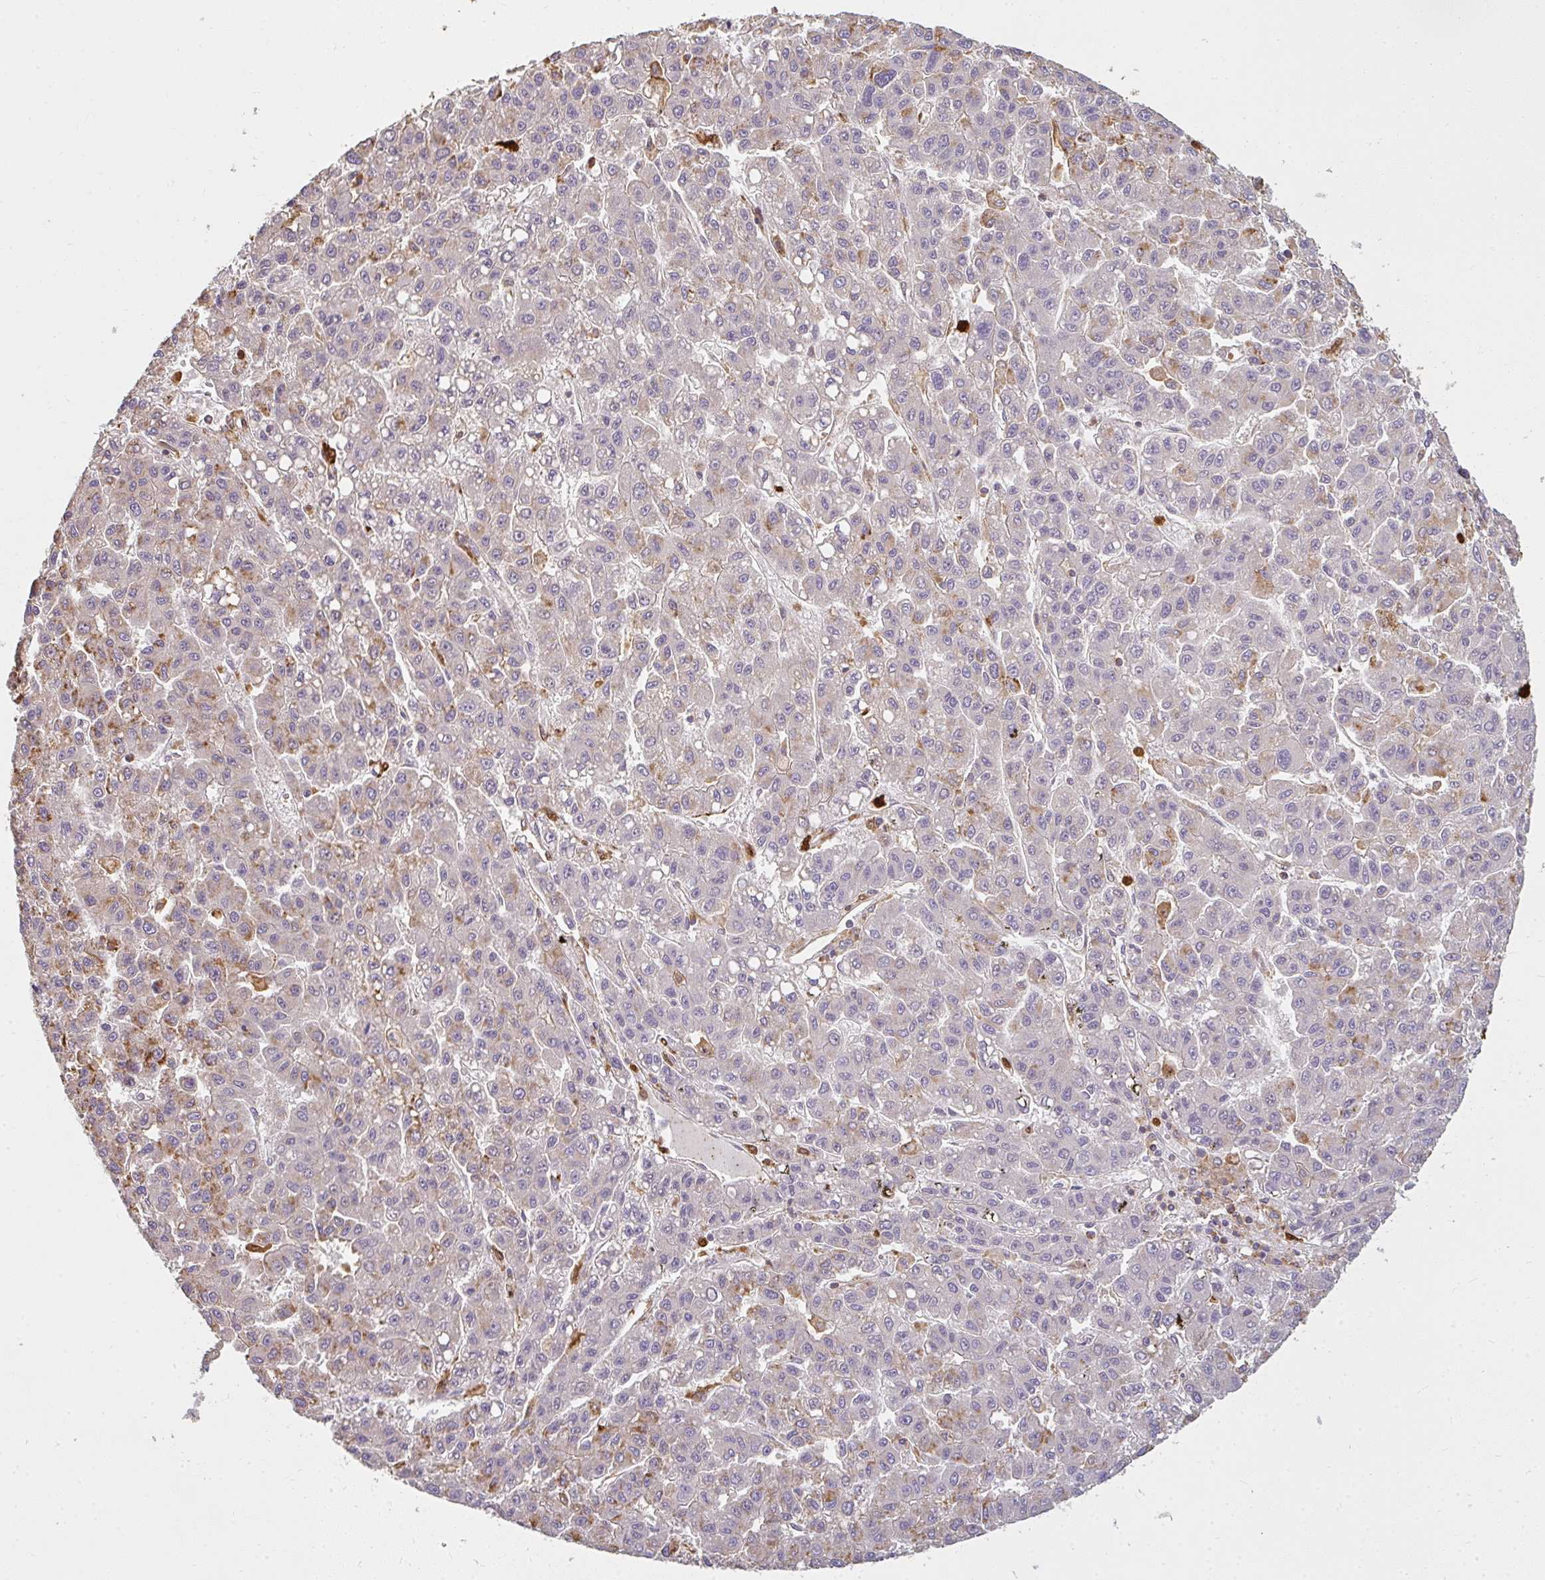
{"staining": {"intensity": "moderate", "quantity": "<25%", "location": "cytoplasmic/membranous"}, "tissue": "liver cancer", "cell_type": "Tumor cells", "image_type": "cancer", "snomed": [{"axis": "morphology", "description": "Carcinoma, Hepatocellular, NOS"}, {"axis": "topography", "description": "Liver"}], "caption": "Tumor cells exhibit moderate cytoplasmic/membranous positivity in about <25% of cells in hepatocellular carcinoma (liver).", "gene": "CNTRL", "patient": {"sex": "male", "age": 70}}